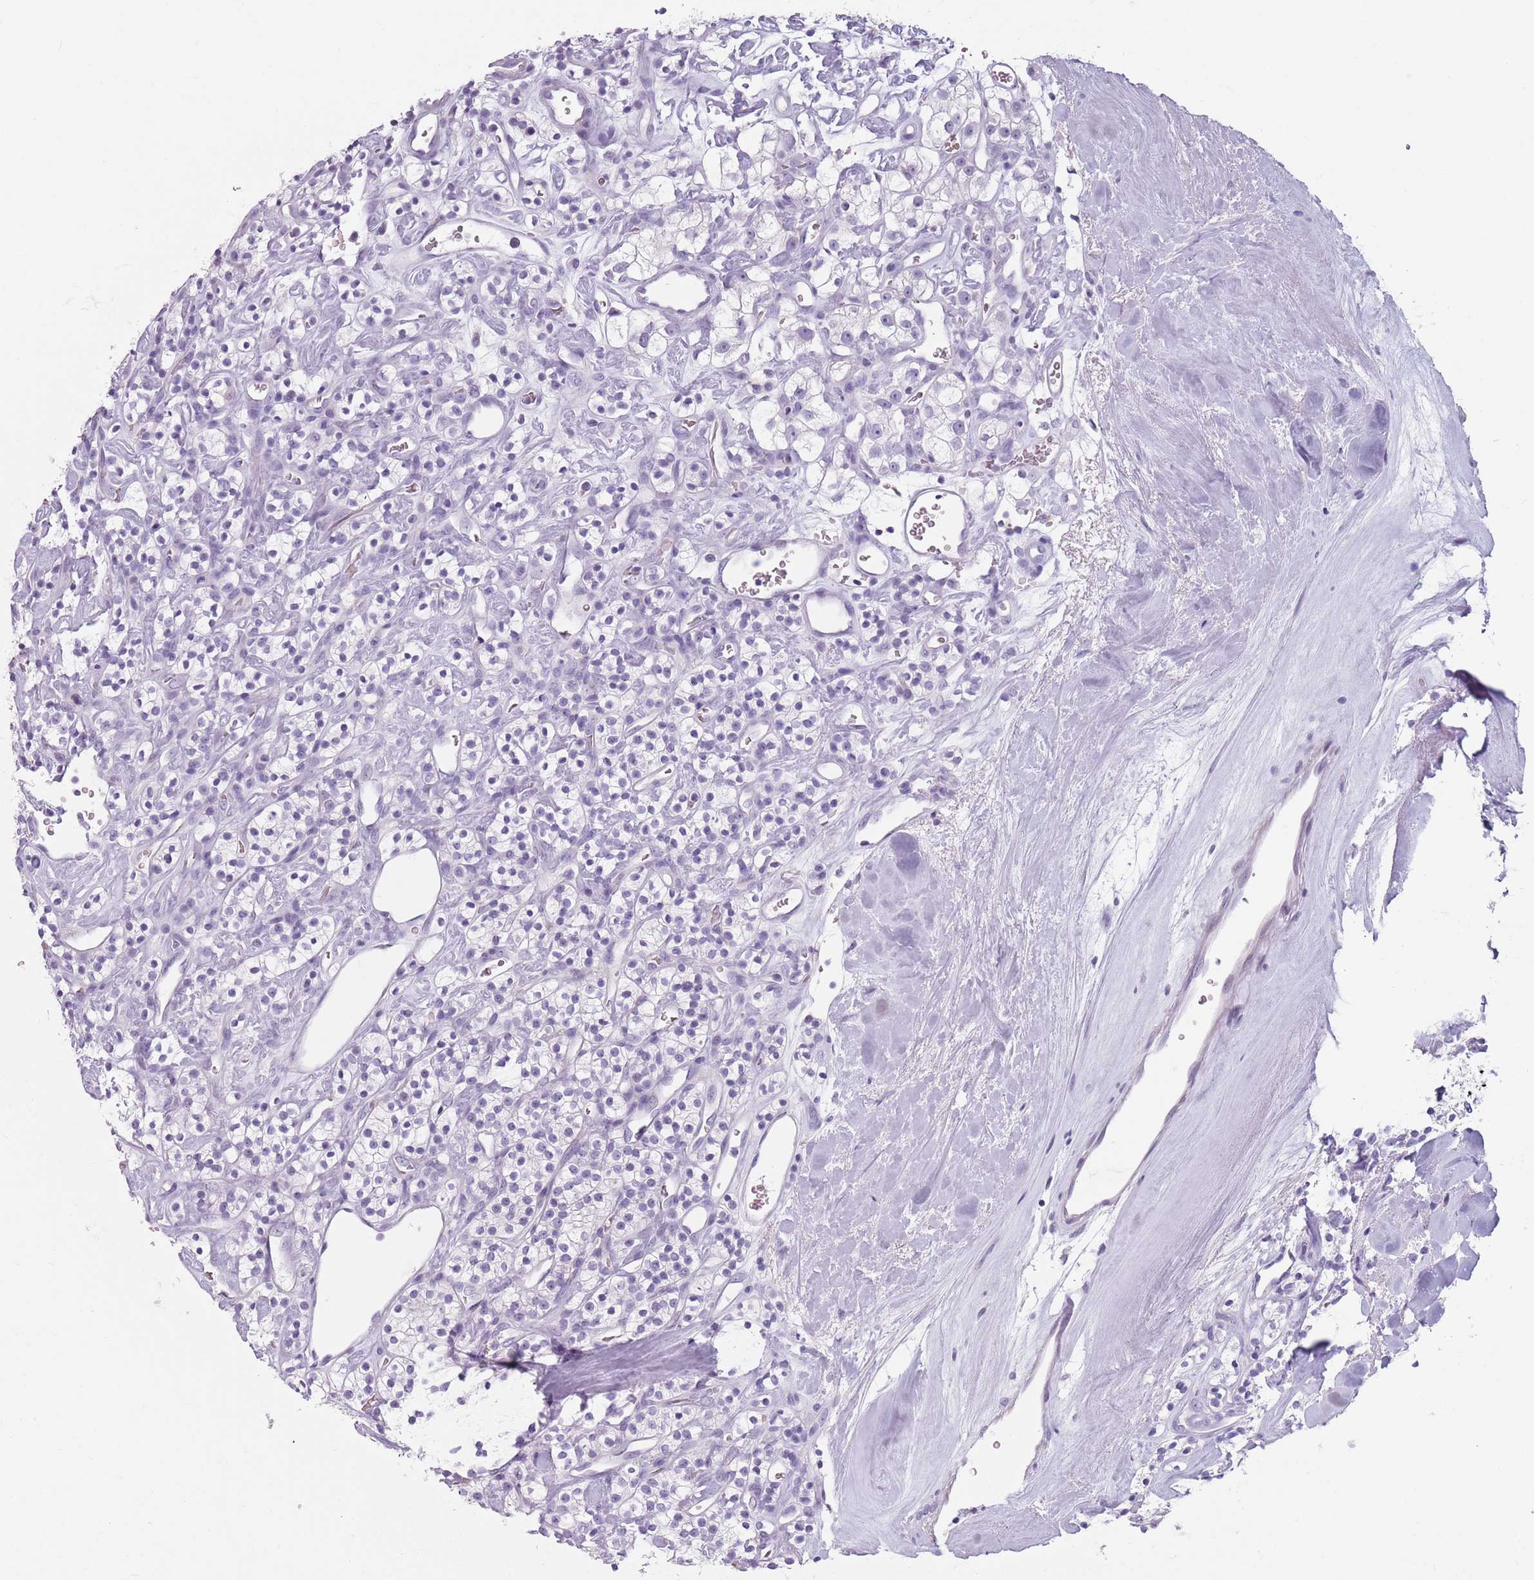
{"staining": {"intensity": "negative", "quantity": "none", "location": "none"}, "tissue": "renal cancer", "cell_type": "Tumor cells", "image_type": "cancer", "snomed": [{"axis": "morphology", "description": "Adenocarcinoma, NOS"}, {"axis": "topography", "description": "Kidney"}], "caption": "Image shows no protein staining in tumor cells of renal cancer (adenocarcinoma) tissue.", "gene": "SPESP1", "patient": {"sex": "male", "age": 77}}